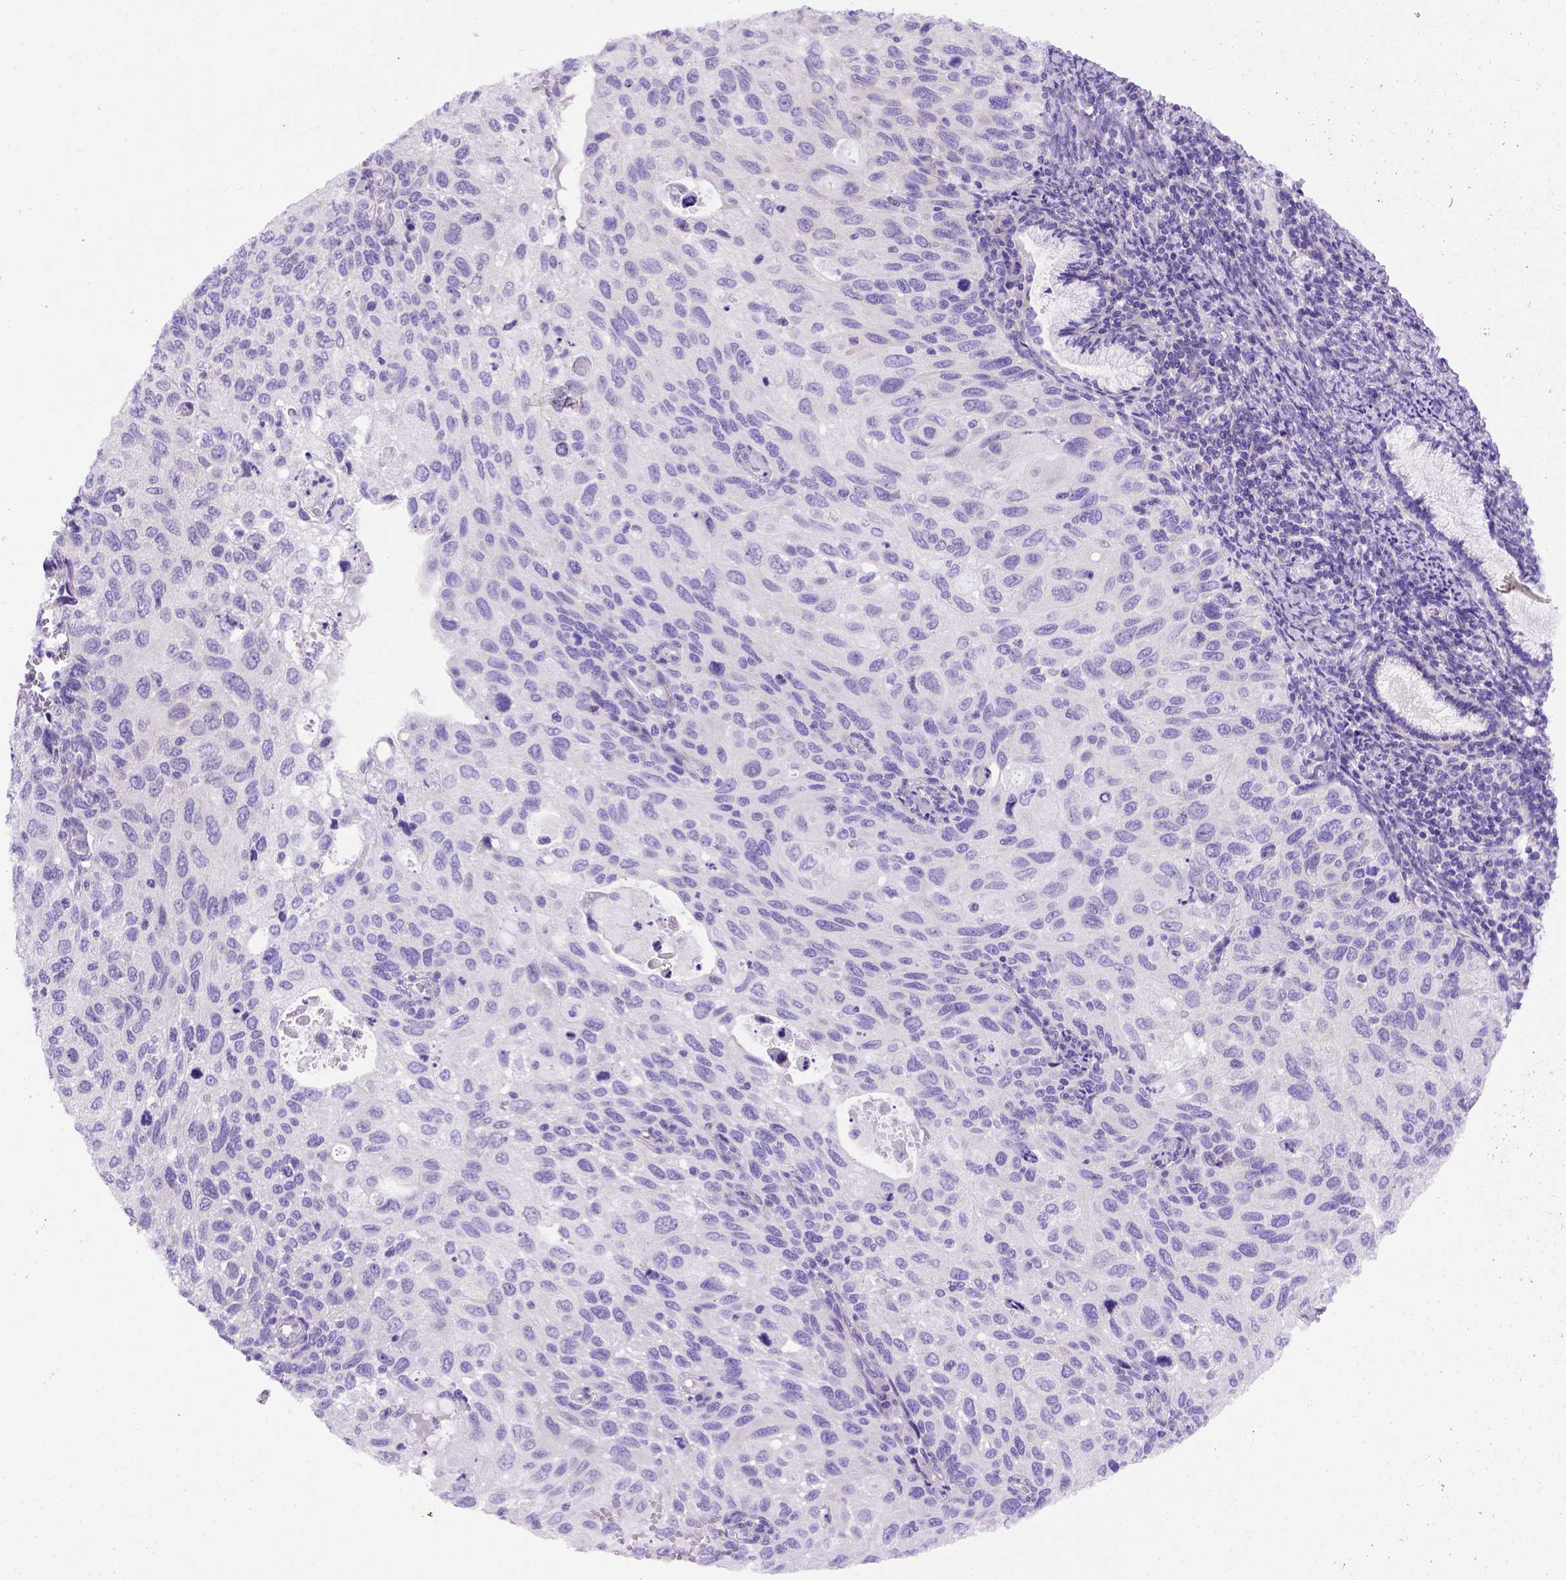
{"staining": {"intensity": "negative", "quantity": "none", "location": "none"}, "tissue": "cervical cancer", "cell_type": "Tumor cells", "image_type": "cancer", "snomed": [{"axis": "morphology", "description": "Squamous cell carcinoma, NOS"}, {"axis": "topography", "description": "Cervix"}], "caption": "High power microscopy histopathology image of an immunohistochemistry (IHC) photomicrograph of squamous cell carcinoma (cervical), revealing no significant positivity in tumor cells.", "gene": "FOXI1", "patient": {"sex": "female", "age": 70}}